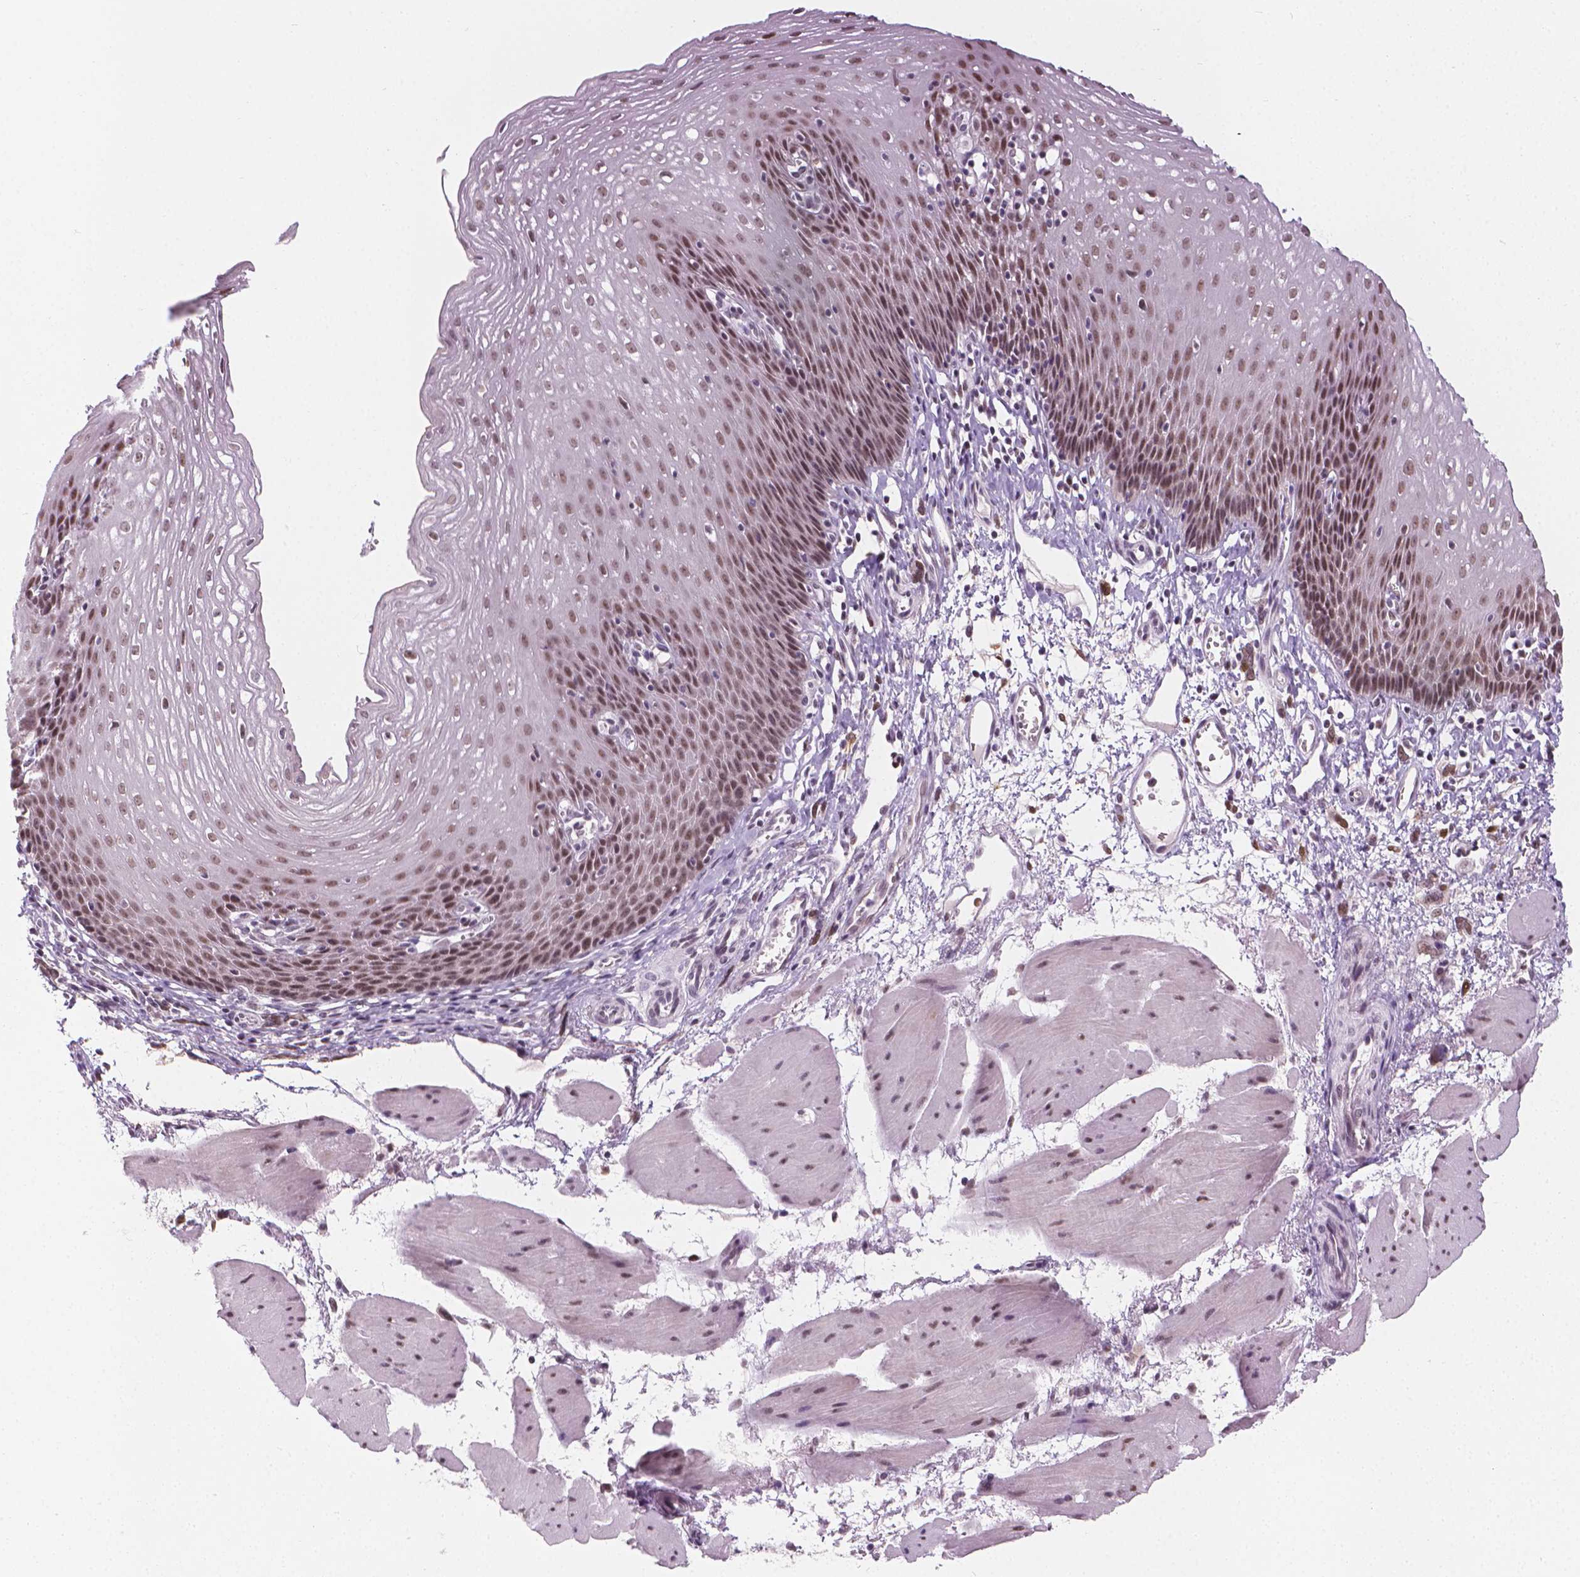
{"staining": {"intensity": "moderate", "quantity": ">75%", "location": "nuclear"}, "tissue": "esophagus", "cell_type": "Squamous epithelial cells", "image_type": "normal", "snomed": [{"axis": "morphology", "description": "Normal tissue, NOS"}, {"axis": "topography", "description": "Esophagus"}], "caption": "Brown immunohistochemical staining in benign human esophagus demonstrates moderate nuclear positivity in approximately >75% of squamous epithelial cells.", "gene": "CDKN1C", "patient": {"sex": "female", "age": 64}}